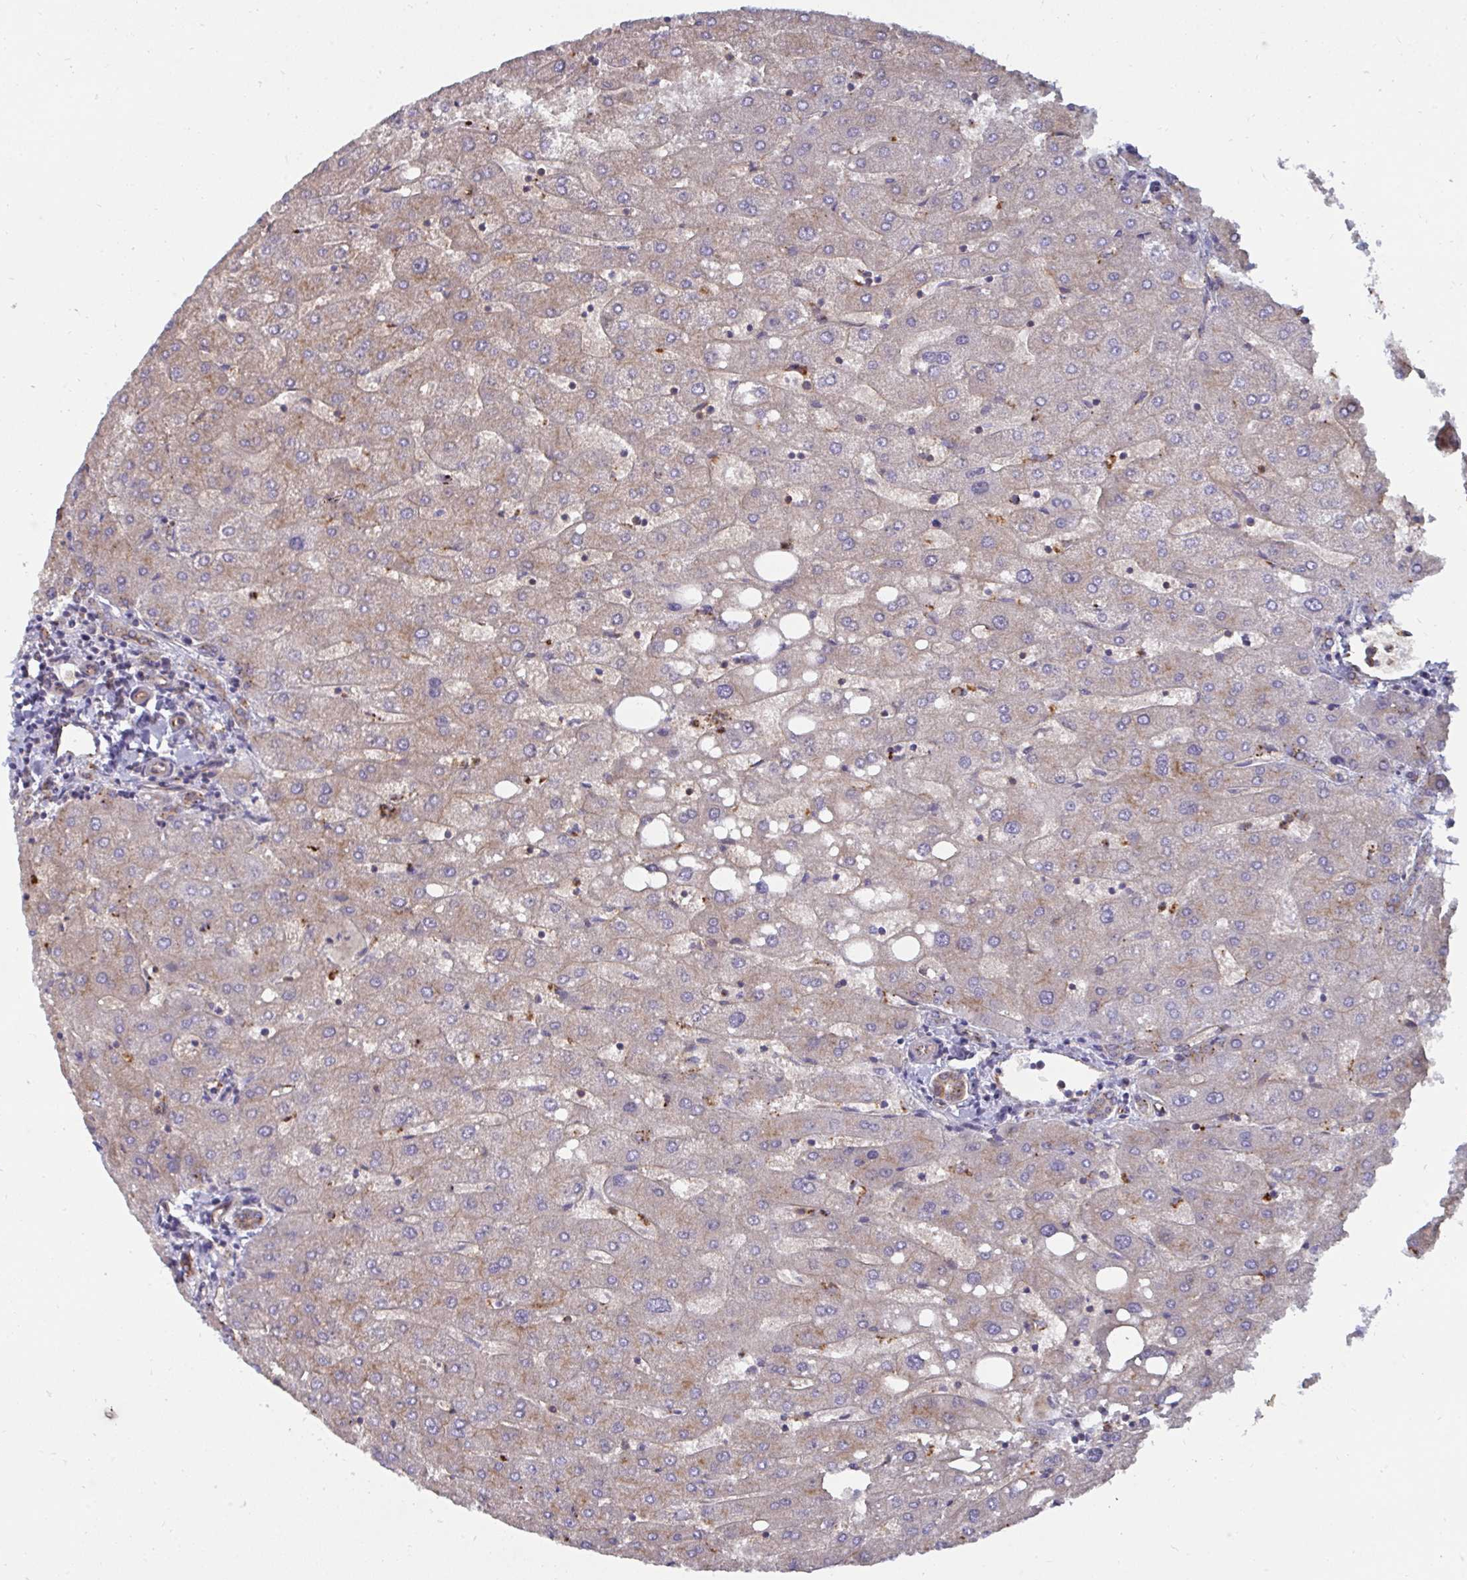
{"staining": {"intensity": "weak", "quantity": ">75%", "location": "cytoplasmic/membranous"}, "tissue": "liver", "cell_type": "Cholangiocytes", "image_type": "normal", "snomed": [{"axis": "morphology", "description": "Normal tissue, NOS"}, {"axis": "topography", "description": "Liver"}], "caption": "Protein analysis of unremarkable liver reveals weak cytoplasmic/membranous positivity in approximately >75% of cholangiocytes.", "gene": "SLC9A6", "patient": {"sex": "male", "age": 67}}